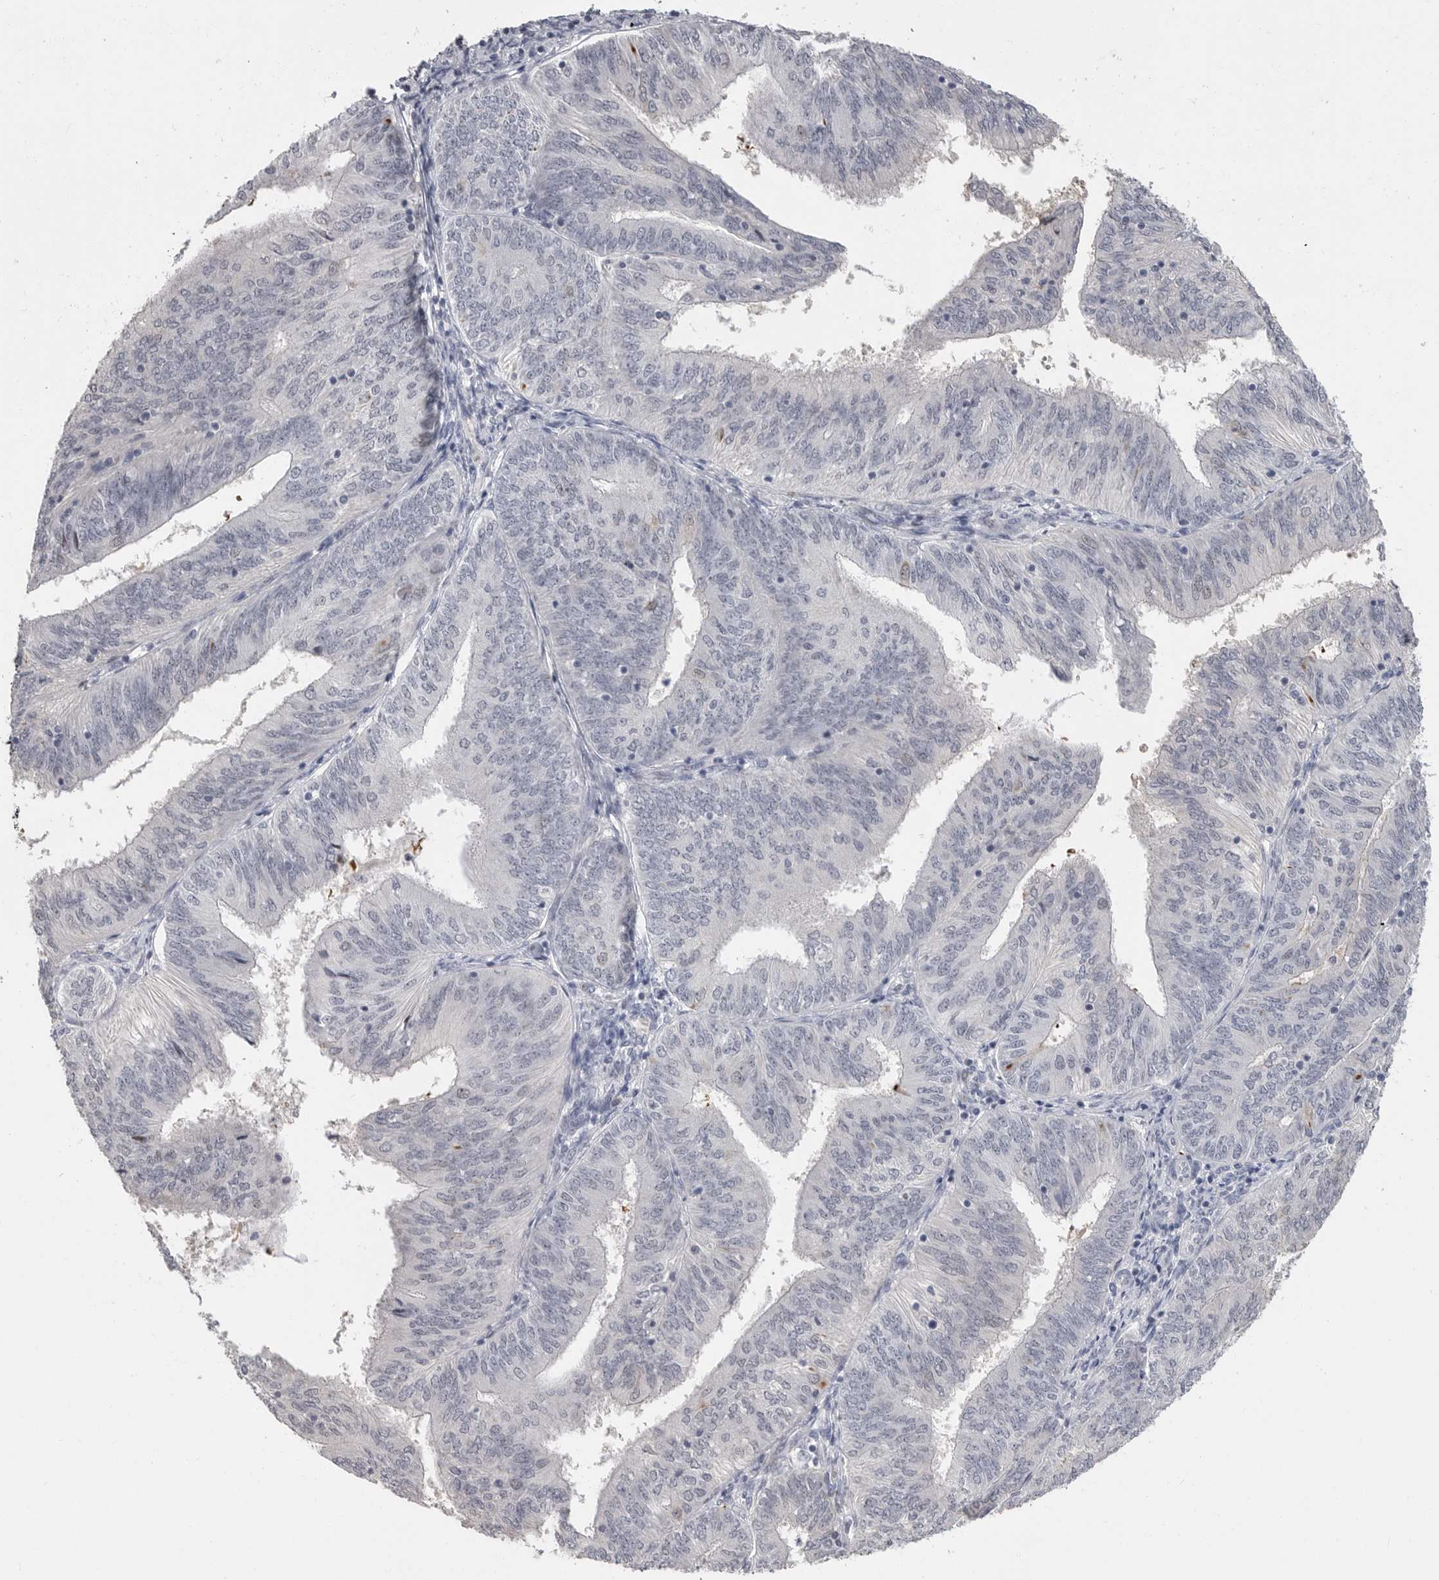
{"staining": {"intensity": "negative", "quantity": "none", "location": "none"}, "tissue": "endometrial cancer", "cell_type": "Tumor cells", "image_type": "cancer", "snomed": [{"axis": "morphology", "description": "Adenocarcinoma, NOS"}, {"axis": "topography", "description": "Endometrium"}], "caption": "Photomicrograph shows no significant protein positivity in tumor cells of endometrial cancer.", "gene": "PLEKHF1", "patient": {"sex": "female", "age": 58}}